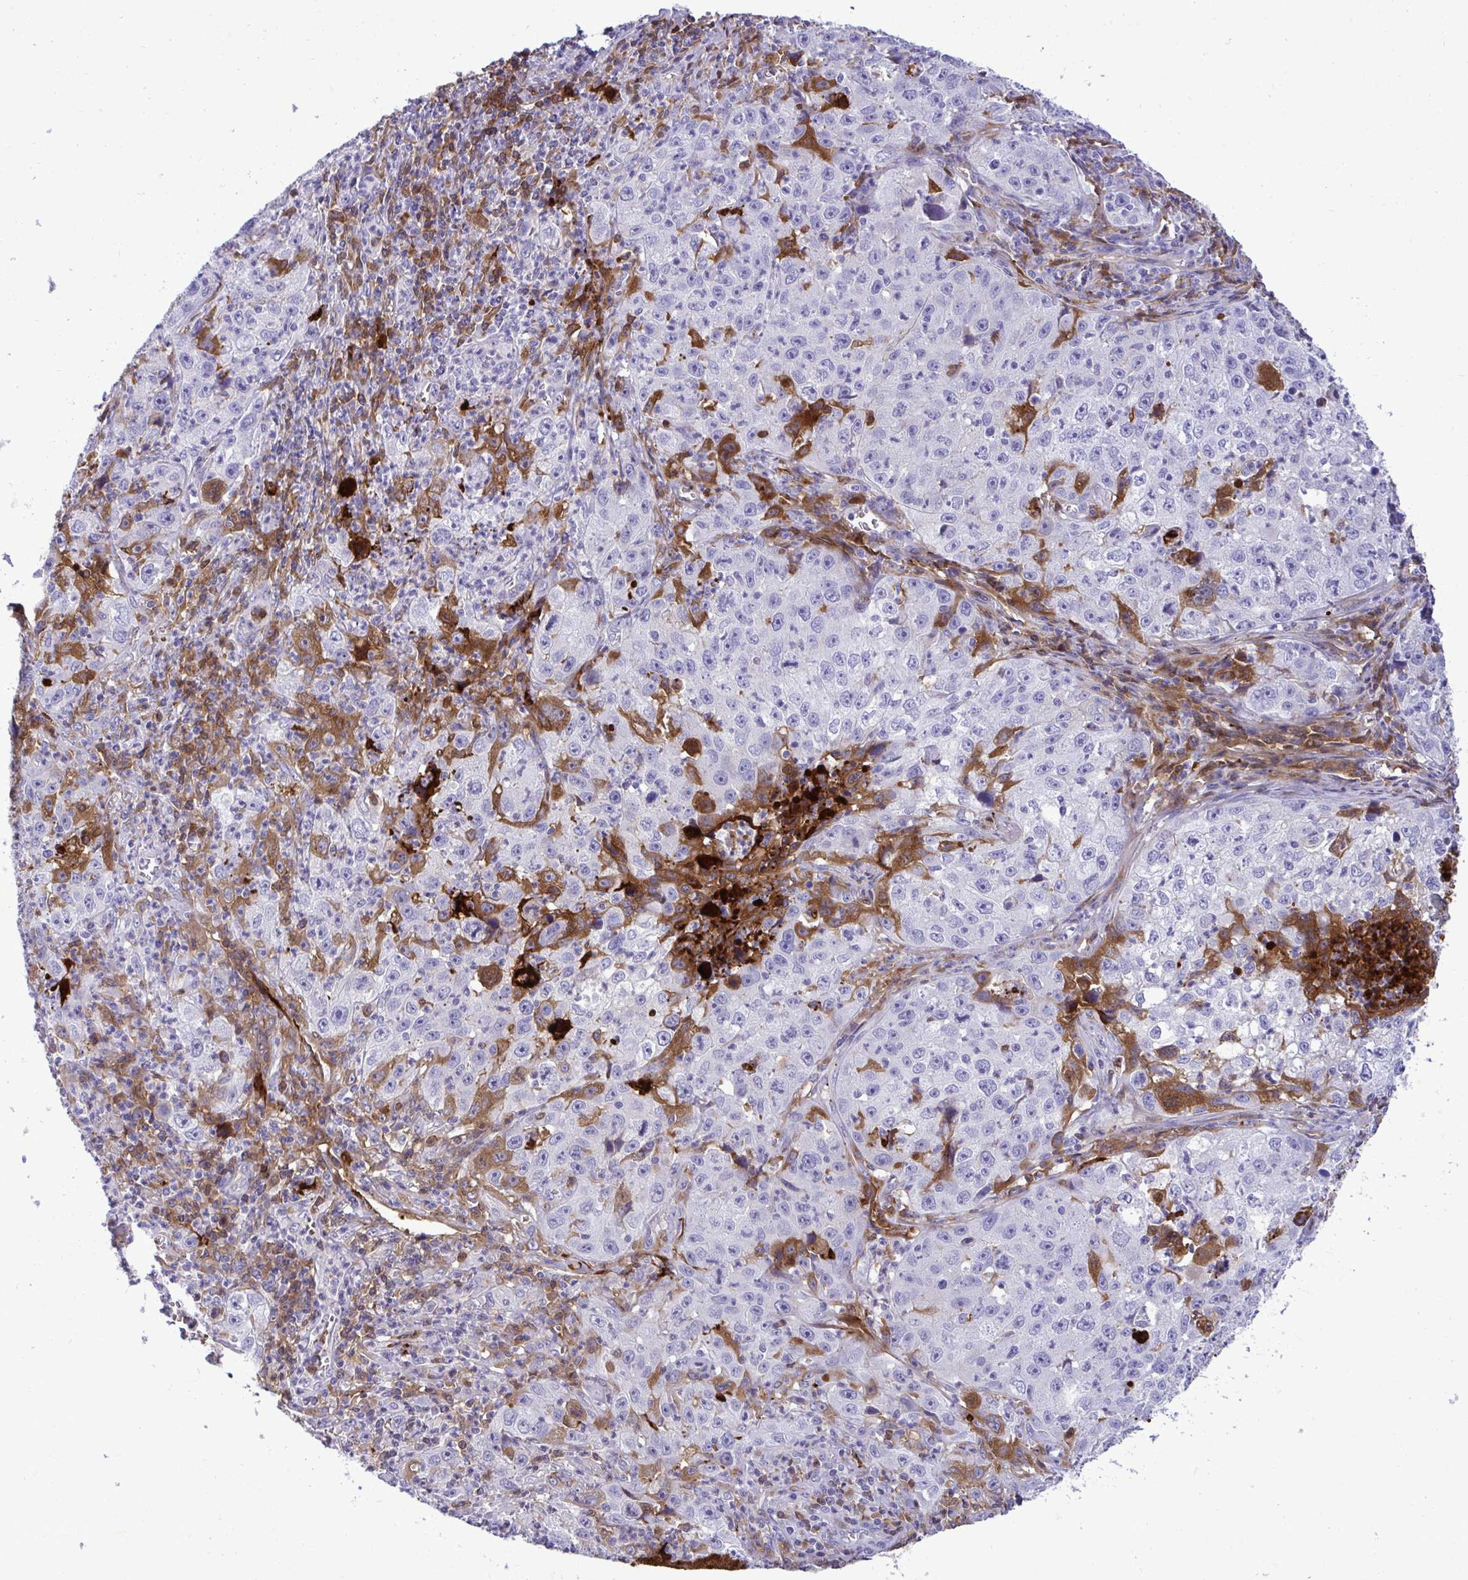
{"staining": {"intensity": "moderate", "quantity": "<25%", "location": "cytoplasmic/membranous"}, "tissue": "lung cancer", "cell_type": "Tumor cells", "image_type": "cancer", "snomed": [{"axis": "morphology", "description": "Squamous cell carcinoma, NOS"}, {"axis": "topography", "description": "Lung"}], "caption": "About <25% of tumor cells in squamous cell carcinoma (lung) reveal moderate cytoplasmic/membranous protein expression as visualized by brown immunohistochemical staining.", "gene": "F2", "patient": {"sex": "male", "age": 71}}